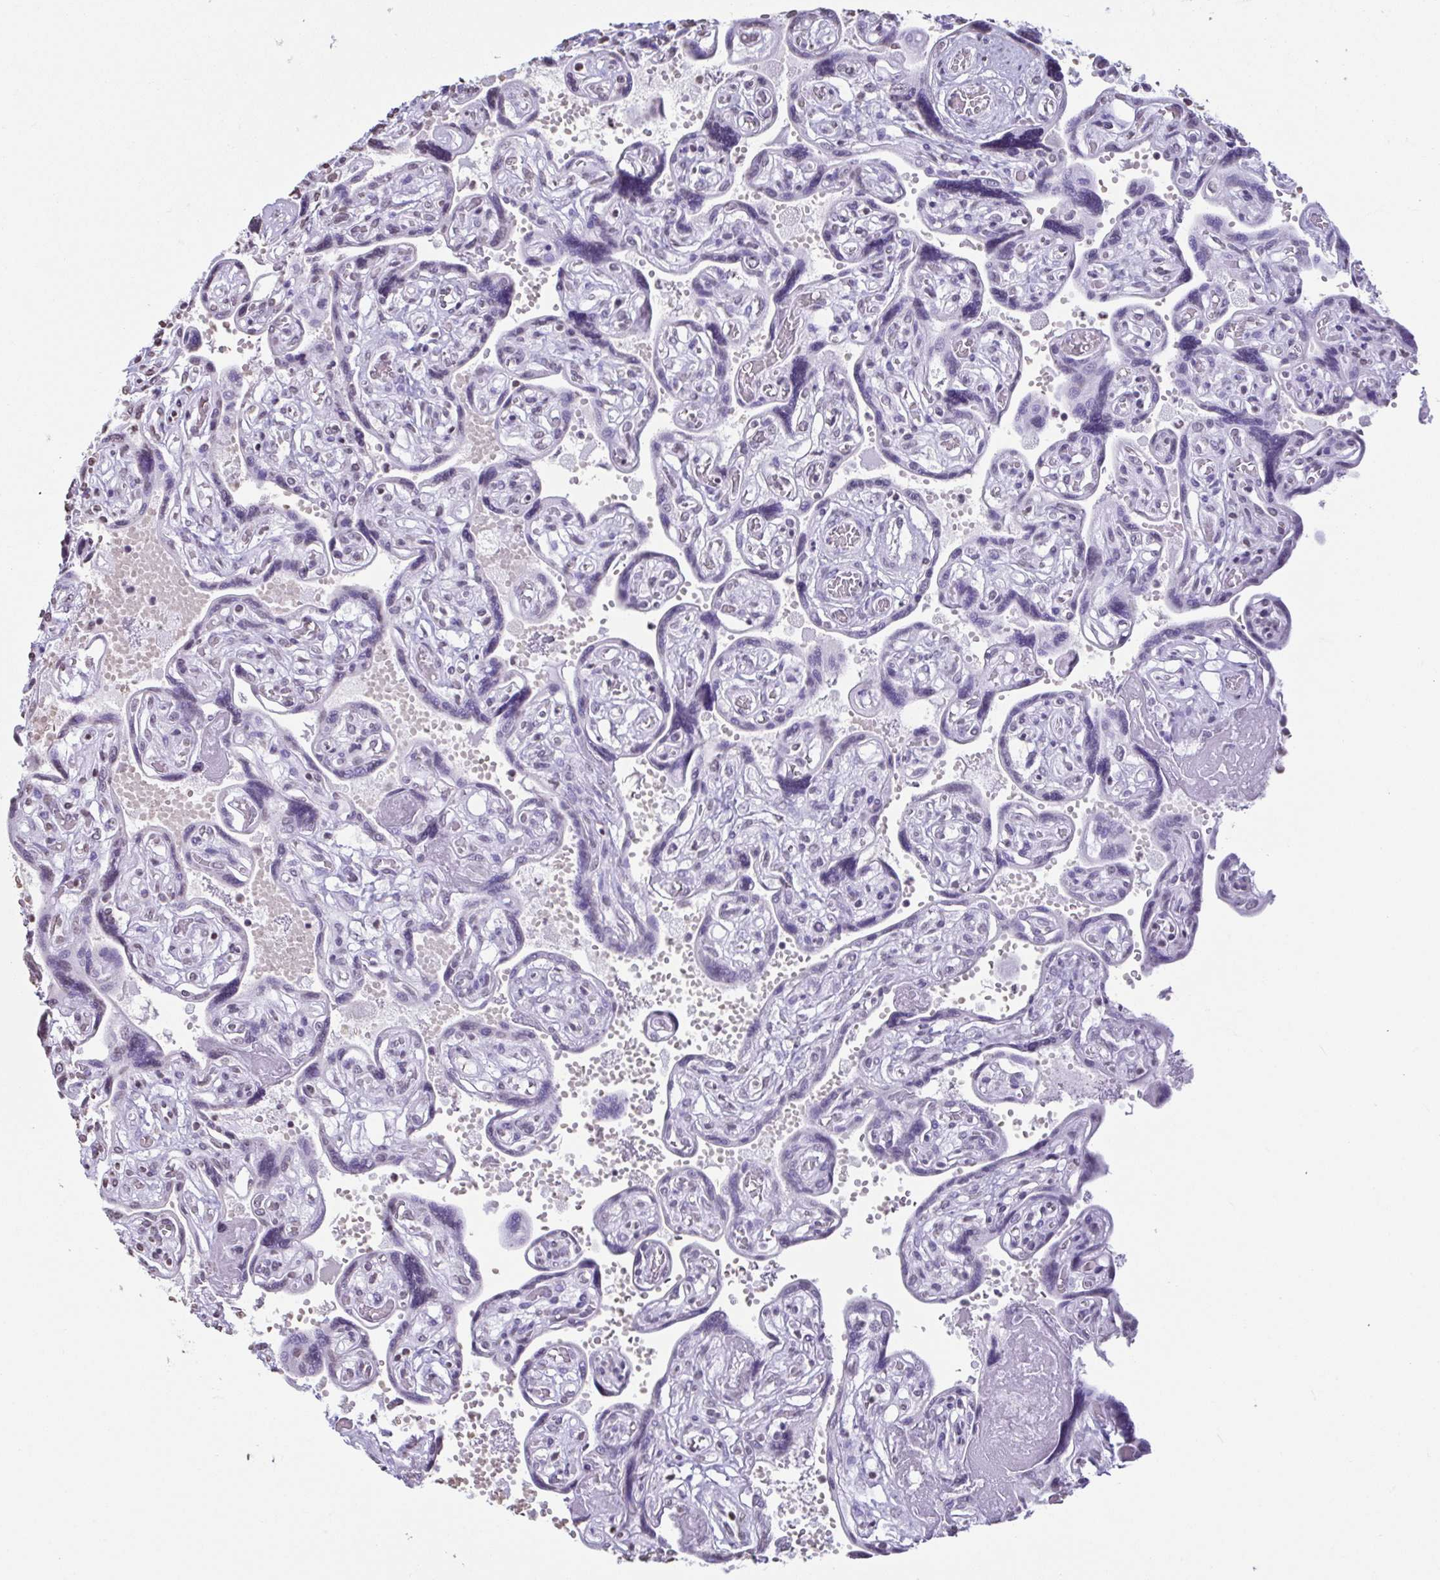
{"staining": {"intensity": "negative", "quantity": "none", "location": "none"}, "tissue": "placenta", "cell_type": "Decidual cells", "image_type": "normal", "snomed": [{"axis": "morphology", "description": "Normal tissue, NOS"}, {"axis": "topography", "description": "Placenta"}], "caption": "IHC image of unremarkable human placenta stained for a protein (brown), which displays no expression in decidual cells. (Stains: DAB IHC with hematoxylin counter stain, Microscopy: brightfield microscopy at high magnification).", "gene": "VCX2", "patient": {"sex": "female", "age": 32}}